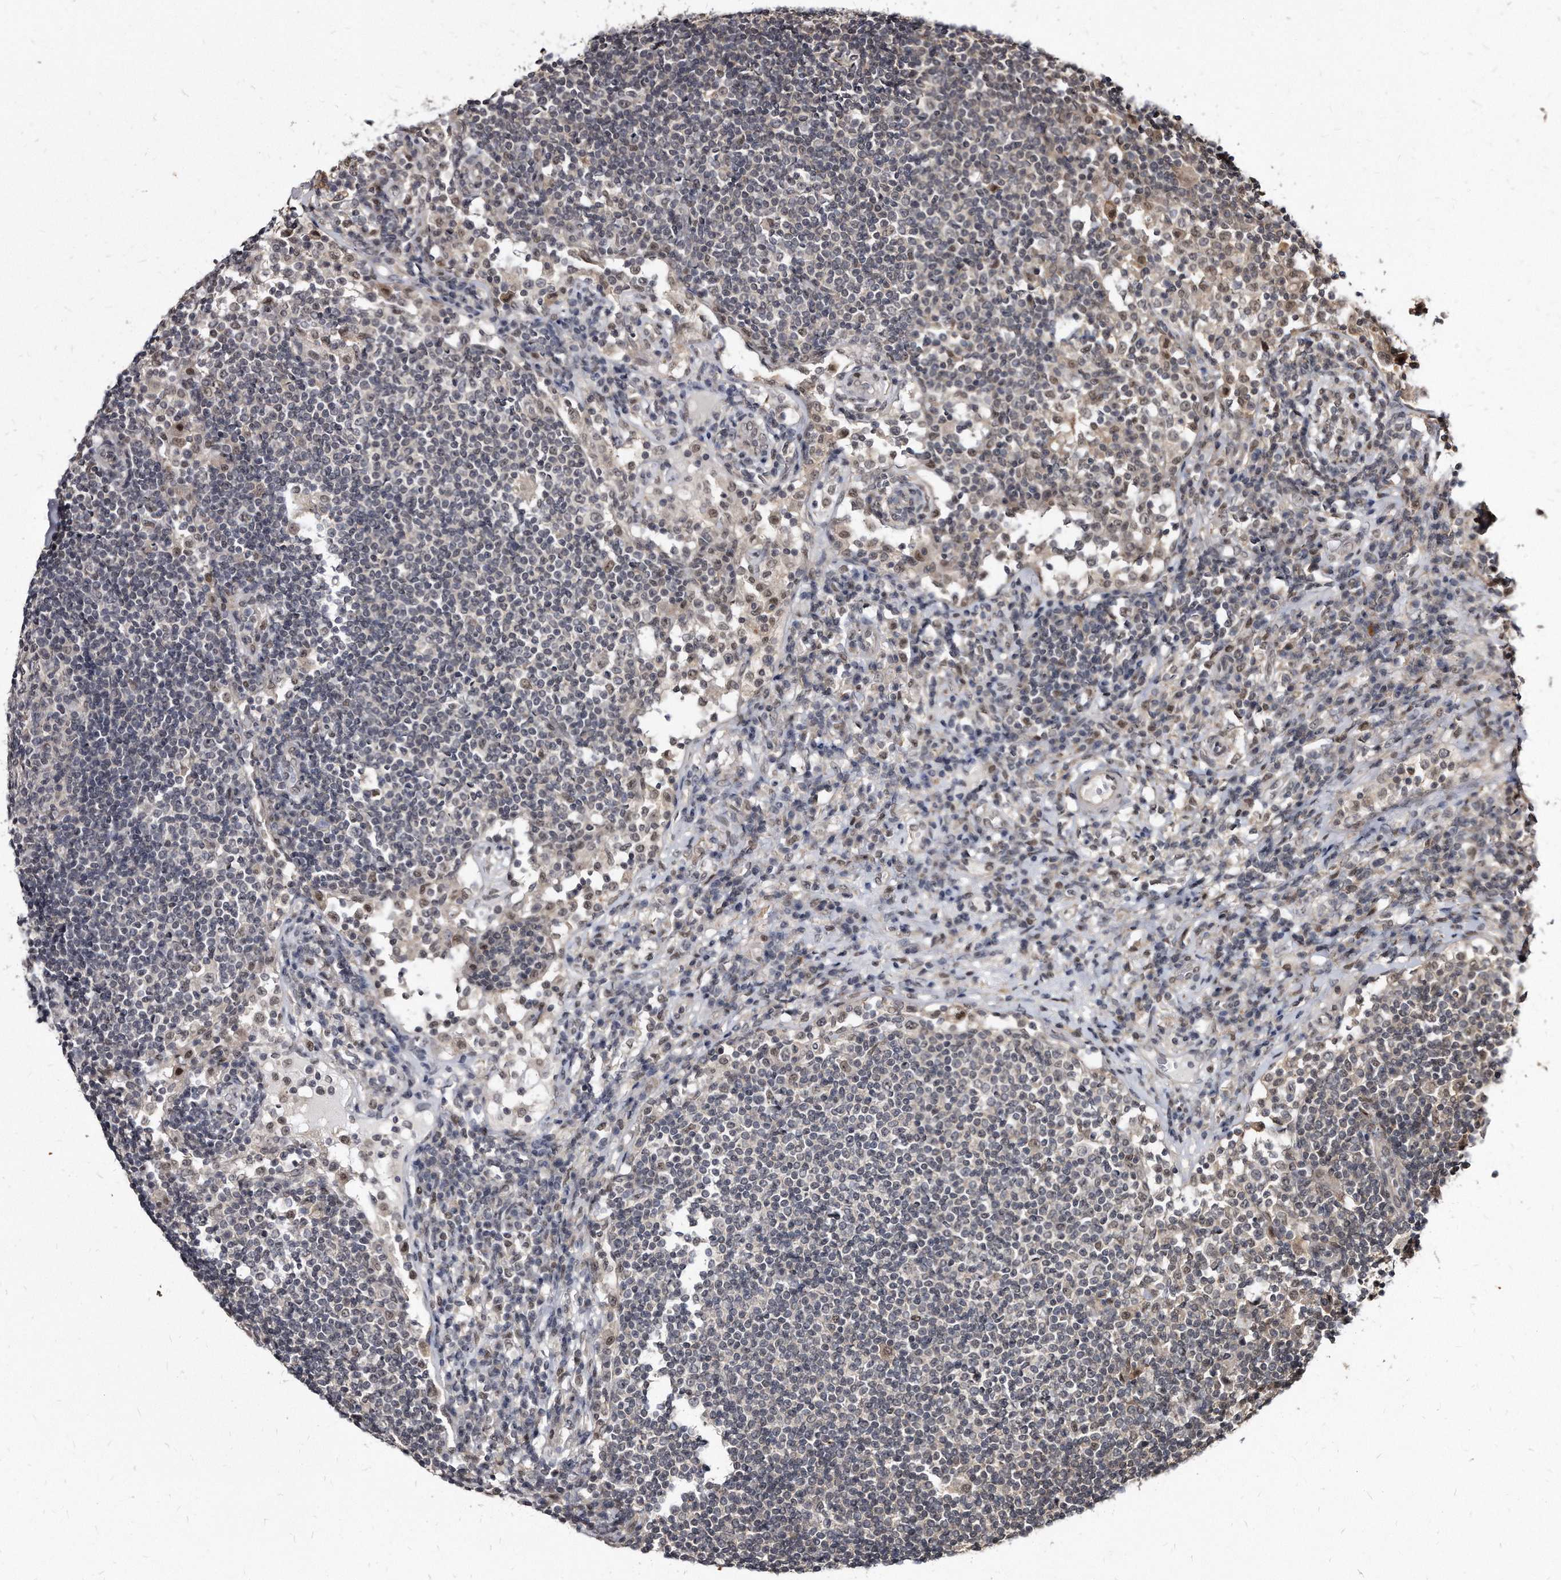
{"staining": {"intensity": "negative", "quantity": "none", "location": "none"}, "tissue": "lymph node", "cell_type": "Germinal center cells", "image_type": "normal", "snomed": [{"axis": "morphology", "description": "Normal tissue, NOS"}, {"axis": "topography", "description": "Lymph node"}], "caption": "The micrograph reveals no staining of germinal center cells in unremarkable lymph node.", "gene": "KLHDC3", "patient": {"sex": "female", "age": 53}}